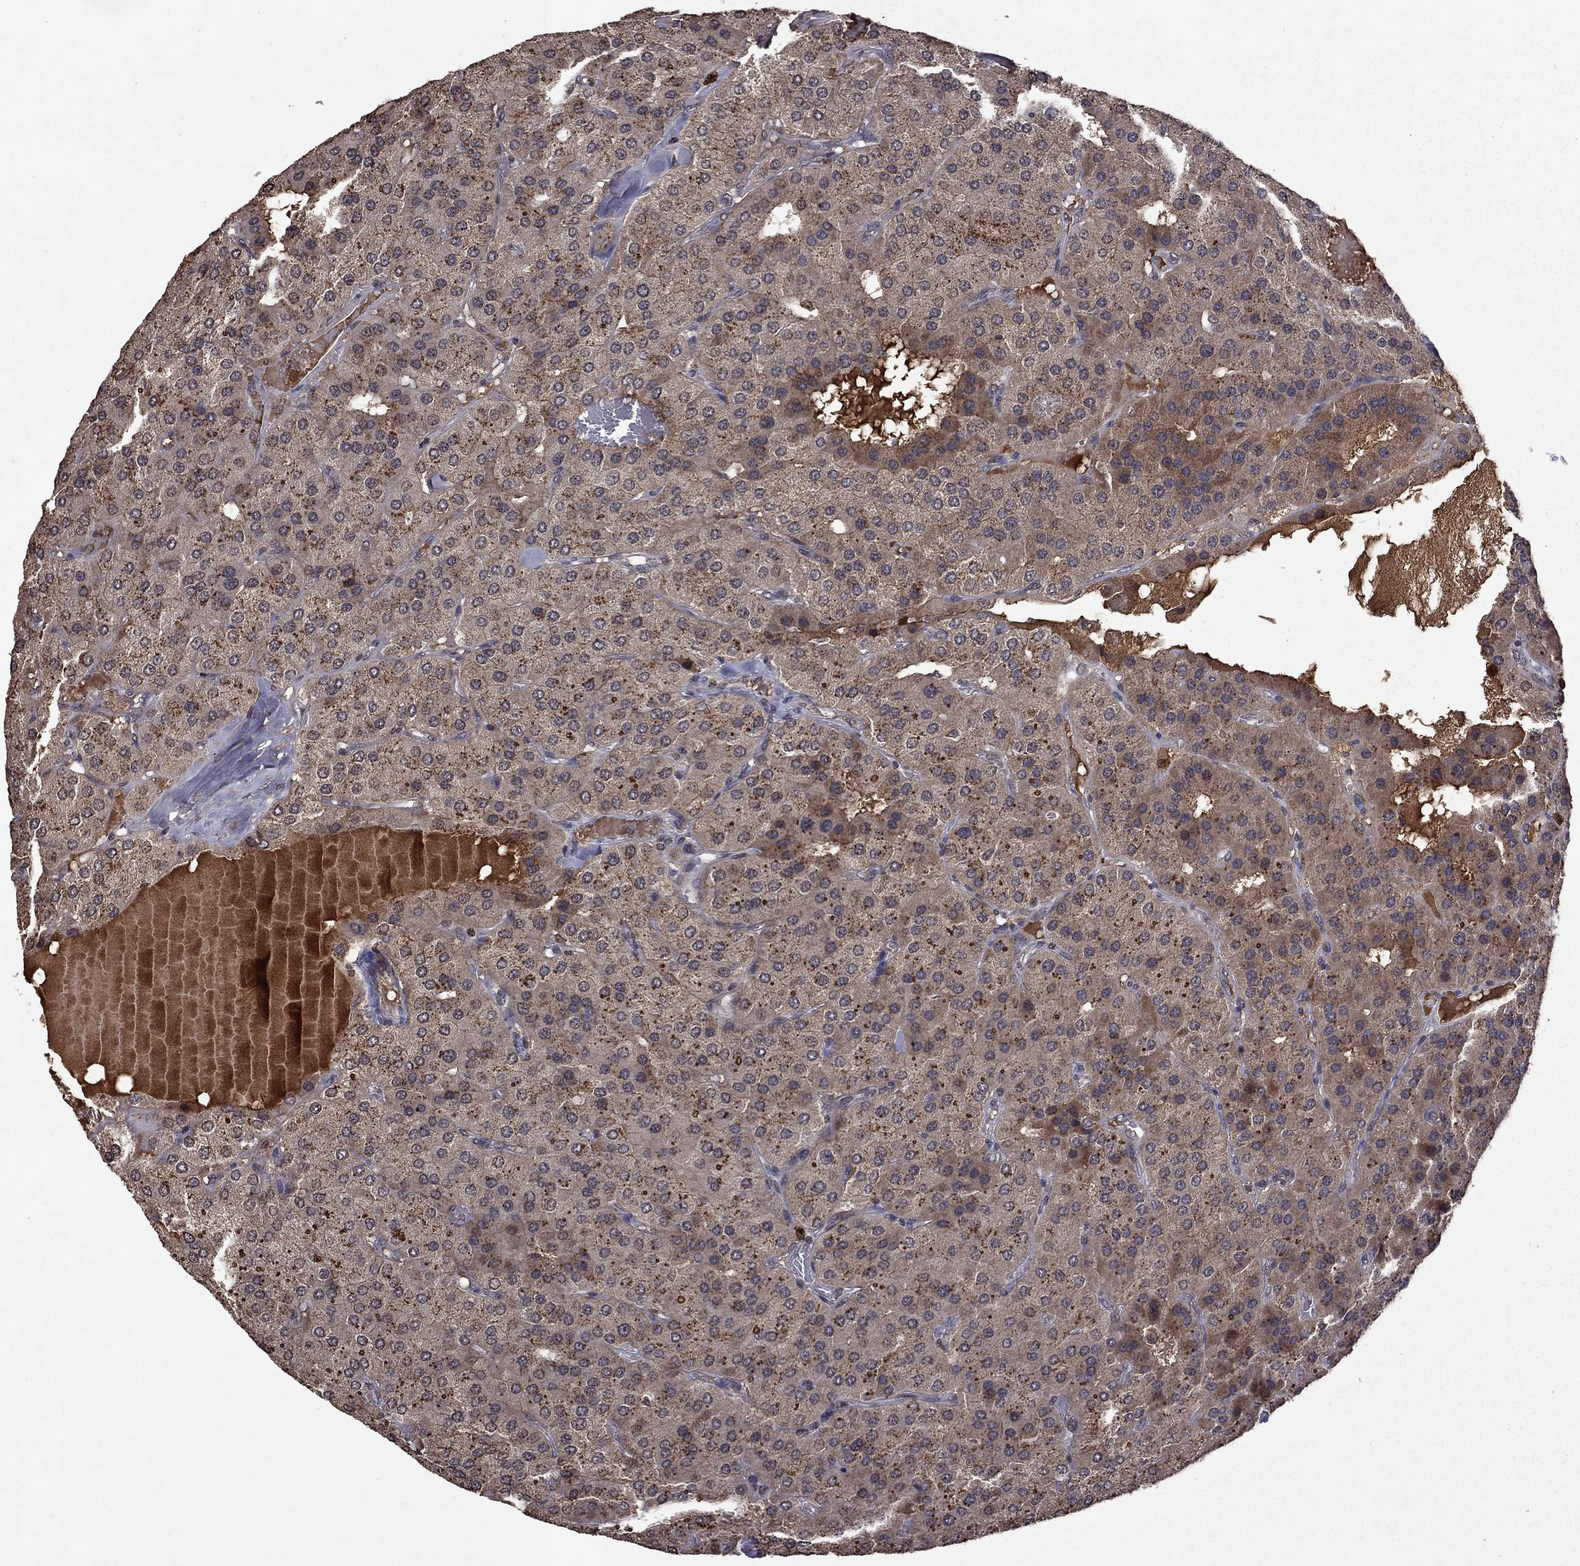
{"staining": {"intensity": "moderate", "quantity": "<25%", "location": "cytoplasmic/membranous"}, "tissue": "parathyroid gland", "cell_type": "Glandular cells", "image_type": "normal", "snomed": [{"axis": "morphology", "description": "Normal tissue, NOS"}, {"axis": "morphology", "description": "Adenoma, NOS"}, {"axis": "topography", "description": "Parathyroid gland"}], "caption": "IHC of unremarkable human parathyroid gland reveals low levels of moderate cytoplasmic/membranous expression in approximately <25% of glandular cells. (Brightfield microscopy of DAB IHC at high magnification).", "gene": "NLGN1", "patient": {"sex": "female", "age": 86}}